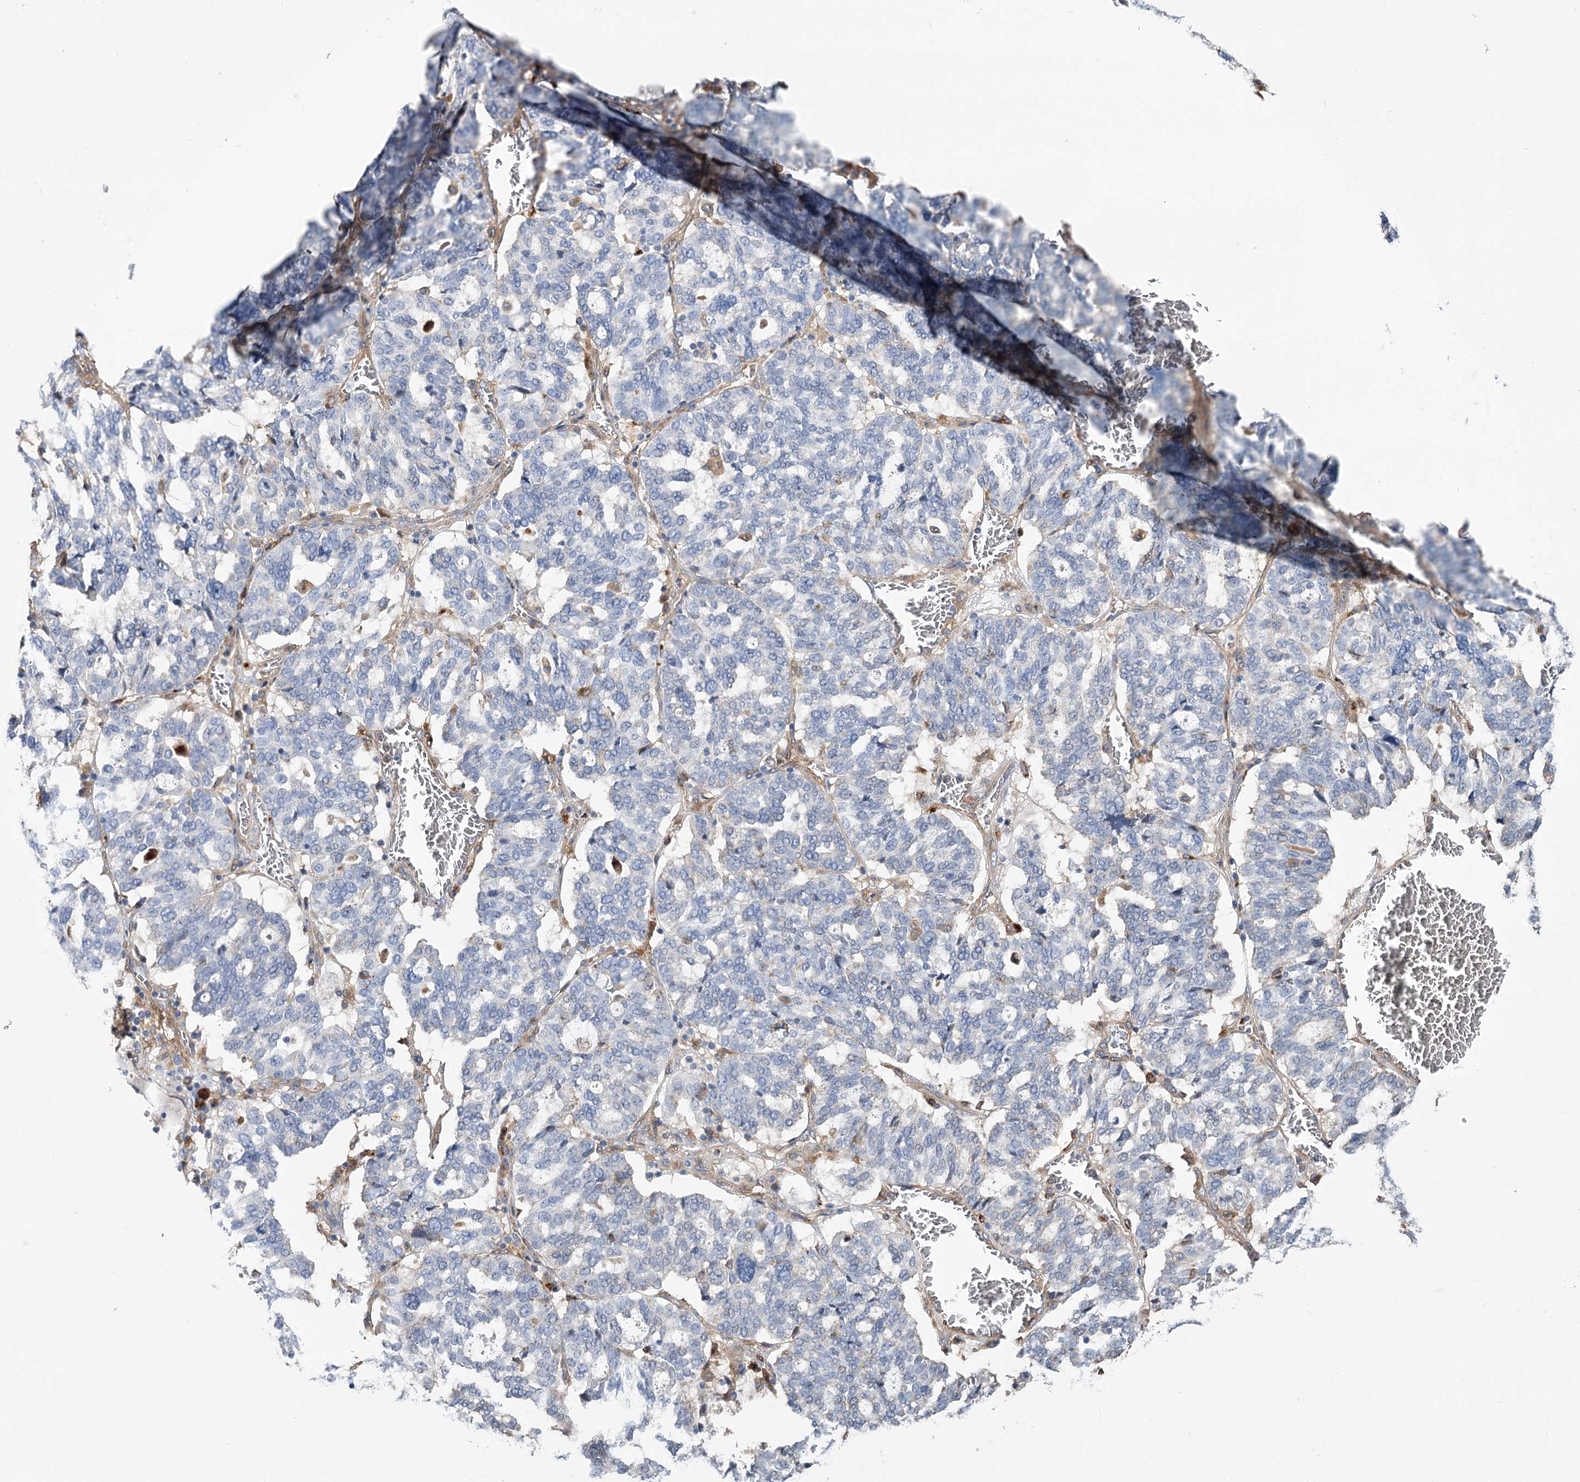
{"staining": {"intensity": "negative", "quantity": "none", "location": "none"}, "tissue": "ovarian cancer", "cell_type": "Tumor cells", "image_type": "cancer", "snomed": [{"axis": "morphology", "description": "Cystadenocarcinoma, serous, NOS"}, {"axis": "topography", "description": "Ovary"}], "caption": "There is no significant positivity in tumor cells of ovarian serous cystadenocarcinoma.", "gene": "GUSB", "patient": {"sex": "female", "age": 59}}